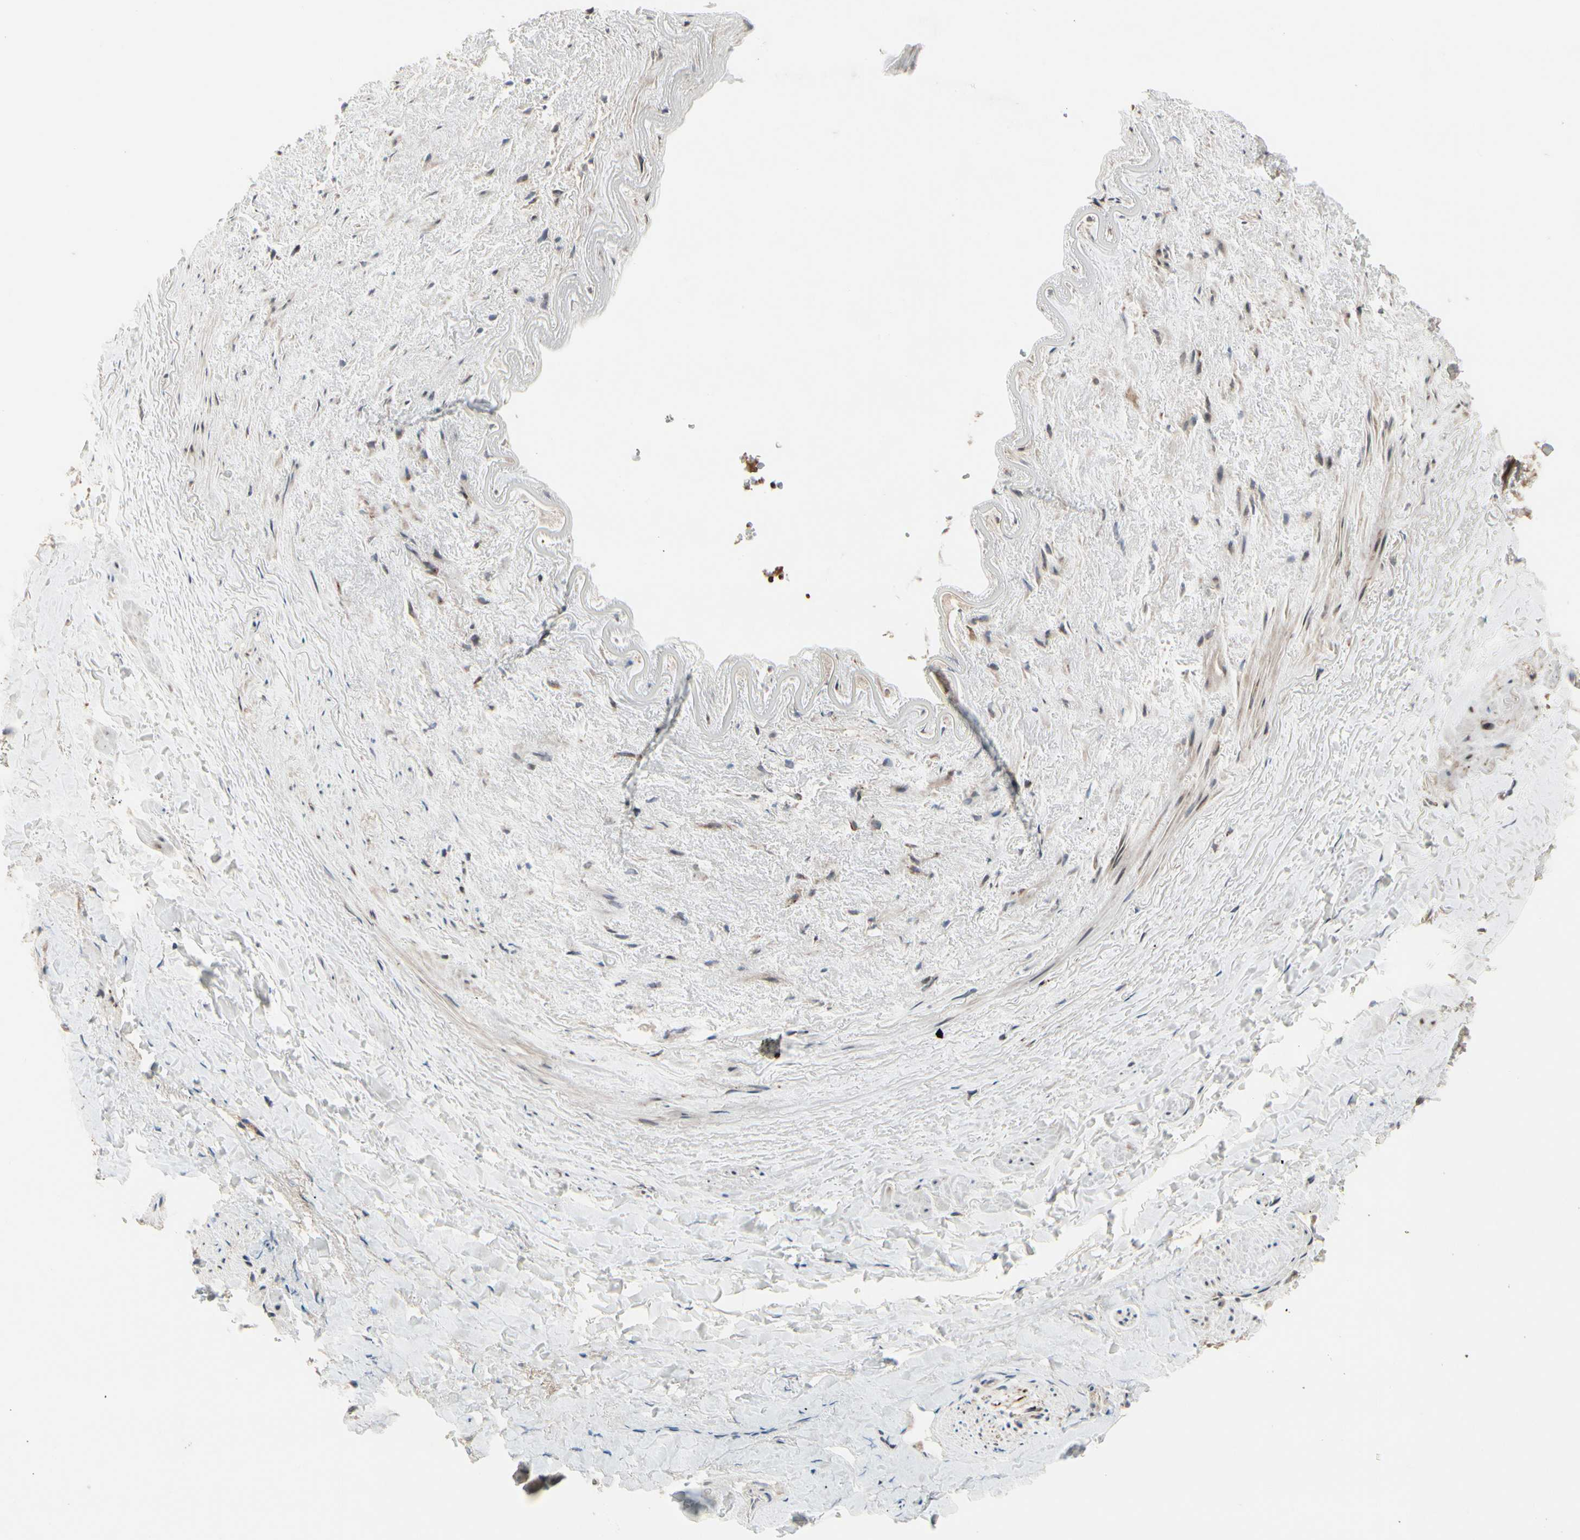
{"staining": {"intensity": "weak", "quantity": ">75%", "location": "cytoplasmic/membranous"}, "tissue": "adipose tissue", "cell_type": "Adipocytes", "image_type": "normal", "snomed": [{"axis": "morphology", "description": "Normal tissue, NOS"}, {"axis": "topography", "description": "Peripheral nerve tissue"}], "caption": "Immunohistochemistry (IHC) of benign adipose tissue reveals low levels of weak cytoplasmic/membranous expression in about >75% of adipocytes. Using DAB (brown) and hematoxylin (blue) stains, captured at high magnification using brightfield microscopy.", "gene": "SNX29", "patient": {"sex": "male", "age": 70}}